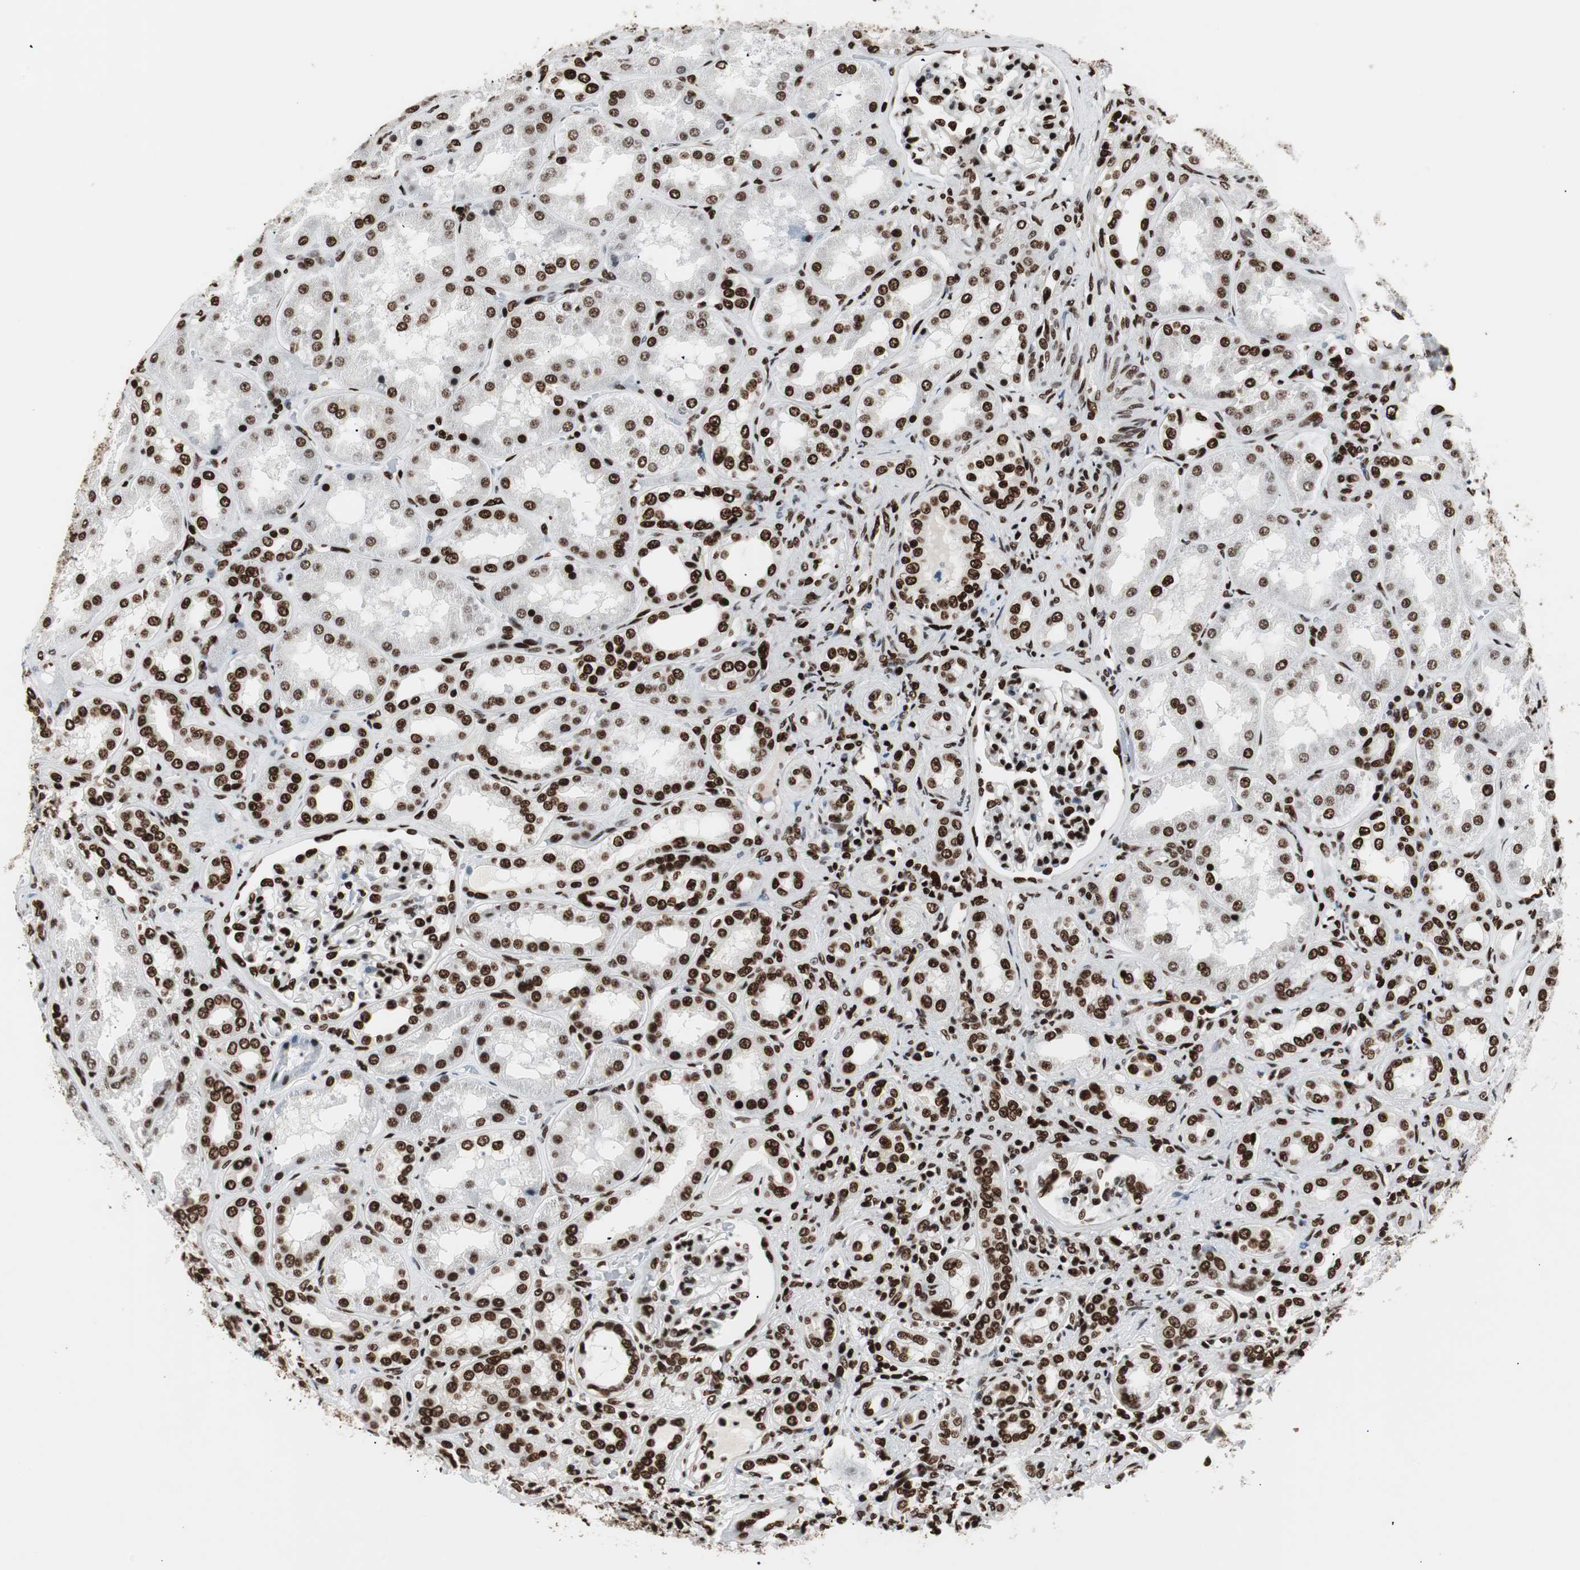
{"staining": {"intensity": "strong", "quantity": ">75%", "location": "nuclear"}, "tissue": "kidney", "cell_type": "Cells in glomeruli", "image_type": "normal", "snomed": [{"axis": "morphology", "description": "Normal tissue, NOS"}, {"axis": "topography", "description": "Kidney"}], "caption": "Immunohistochemical staining of benign kidney reveals strong nuclear protein staining in approximately >75% of cells in glomeruli. (DAB = brown stain, brightfield microscopy at high magnification).", "gene": "MTA2", "patient": {"sex": "female", "age": 56}}